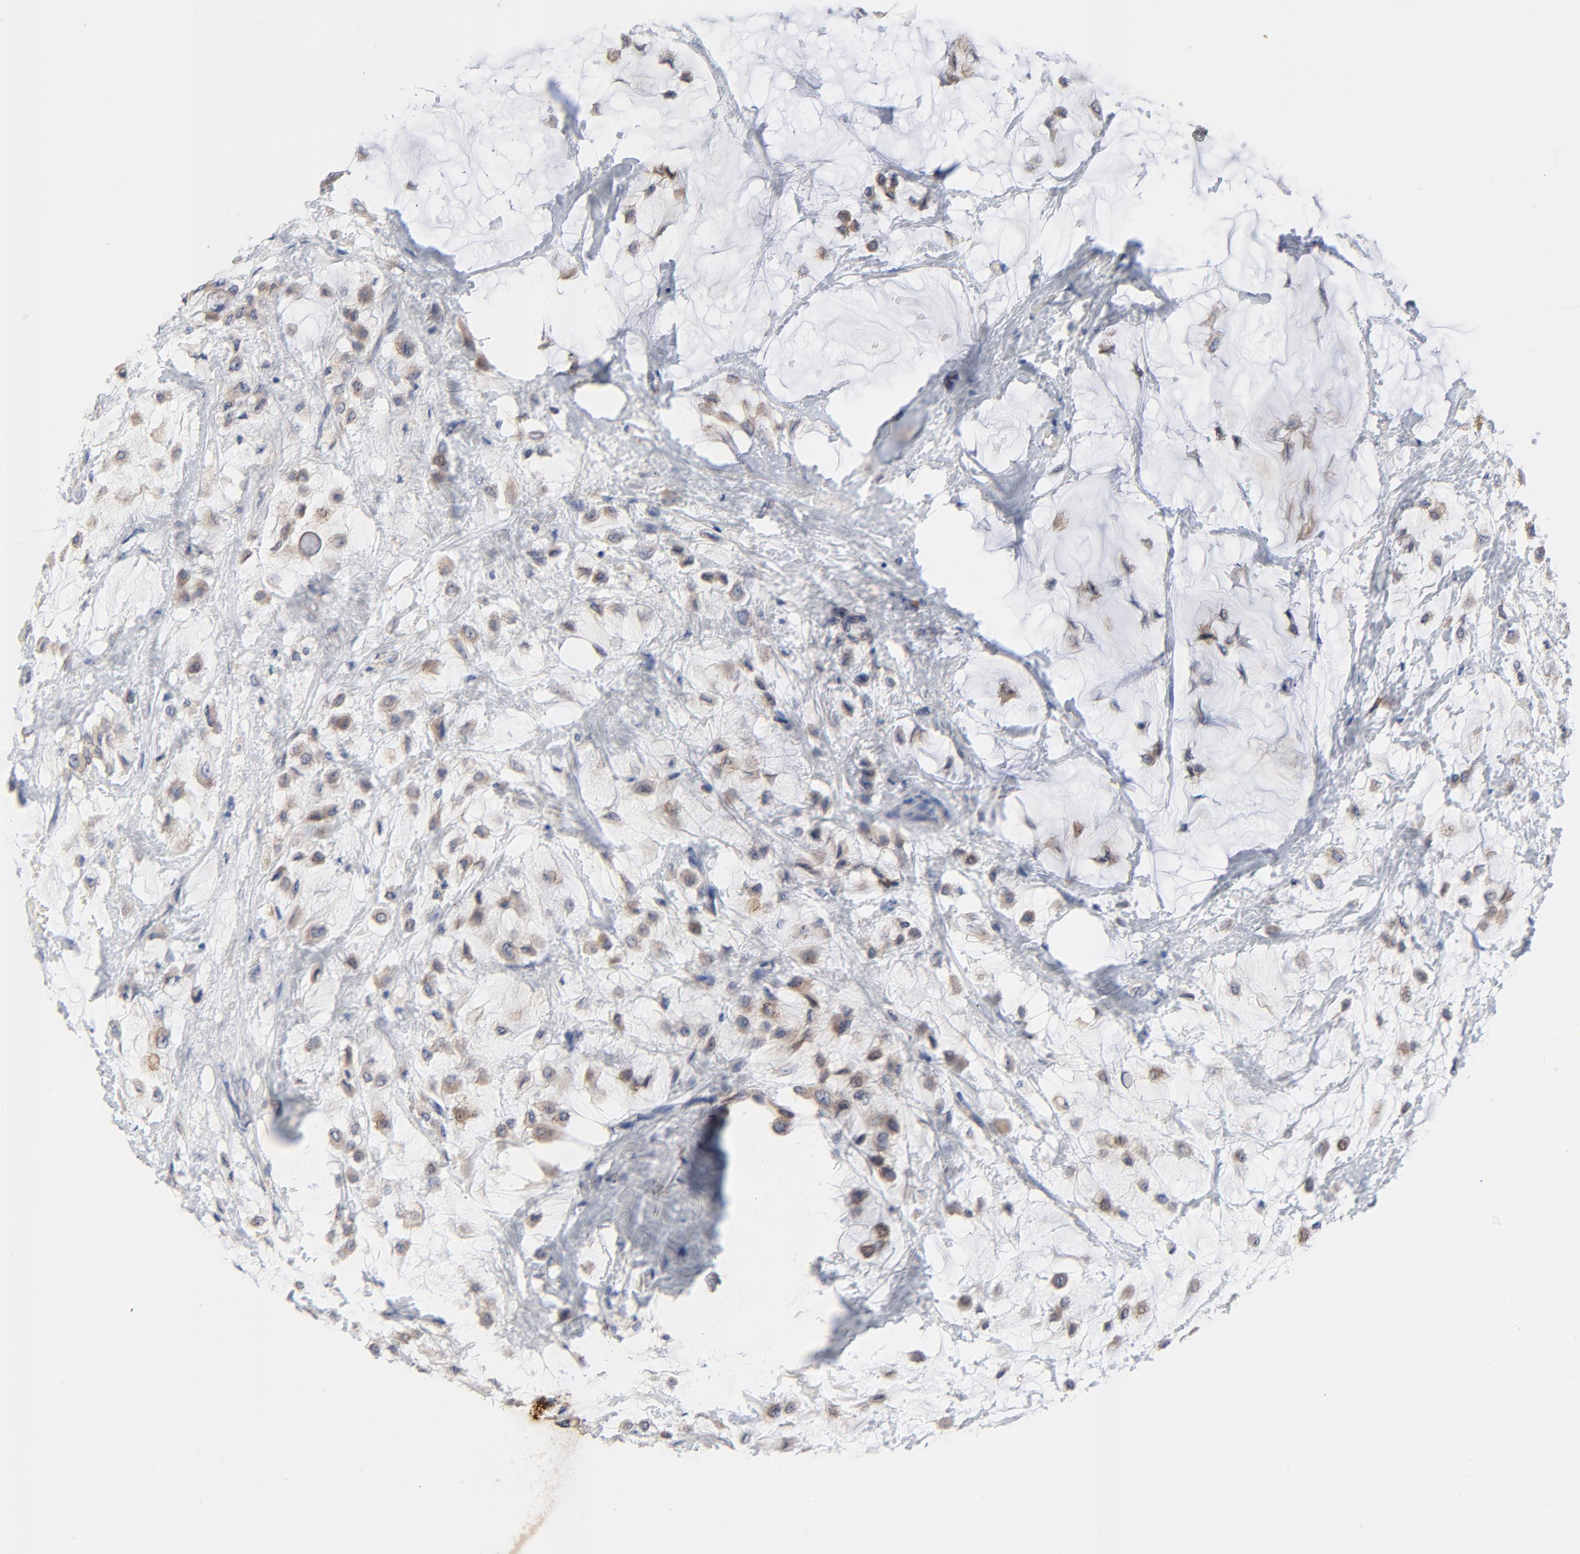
{"staining": {"intensity": "weak", "quantity": ">75%", "location": "cytoplasmic/membranous"}, "tissue": "breast cancer", "cell_type": "Tumor cells", "image_type": "cancer", "snomed": [{"axis": "morphology", "description": "Lobular carcinoma"}, {"axis": "topography", "description": "Breast"}], "caption": "Immunohistochemistry staining of breast lobular carcinoma, which shows low levels of weak cytoplasmic/membranous positivity in approximately >75% of tumor cells indicating weak cytoplasmic/membranous protein staining. The staining was performed using DAB (brown) for protein detection and nuclei were counterstained in hematoxylin (blue).", "gene": "VAV2", "patient": {"sex": "female", "age": 85}}